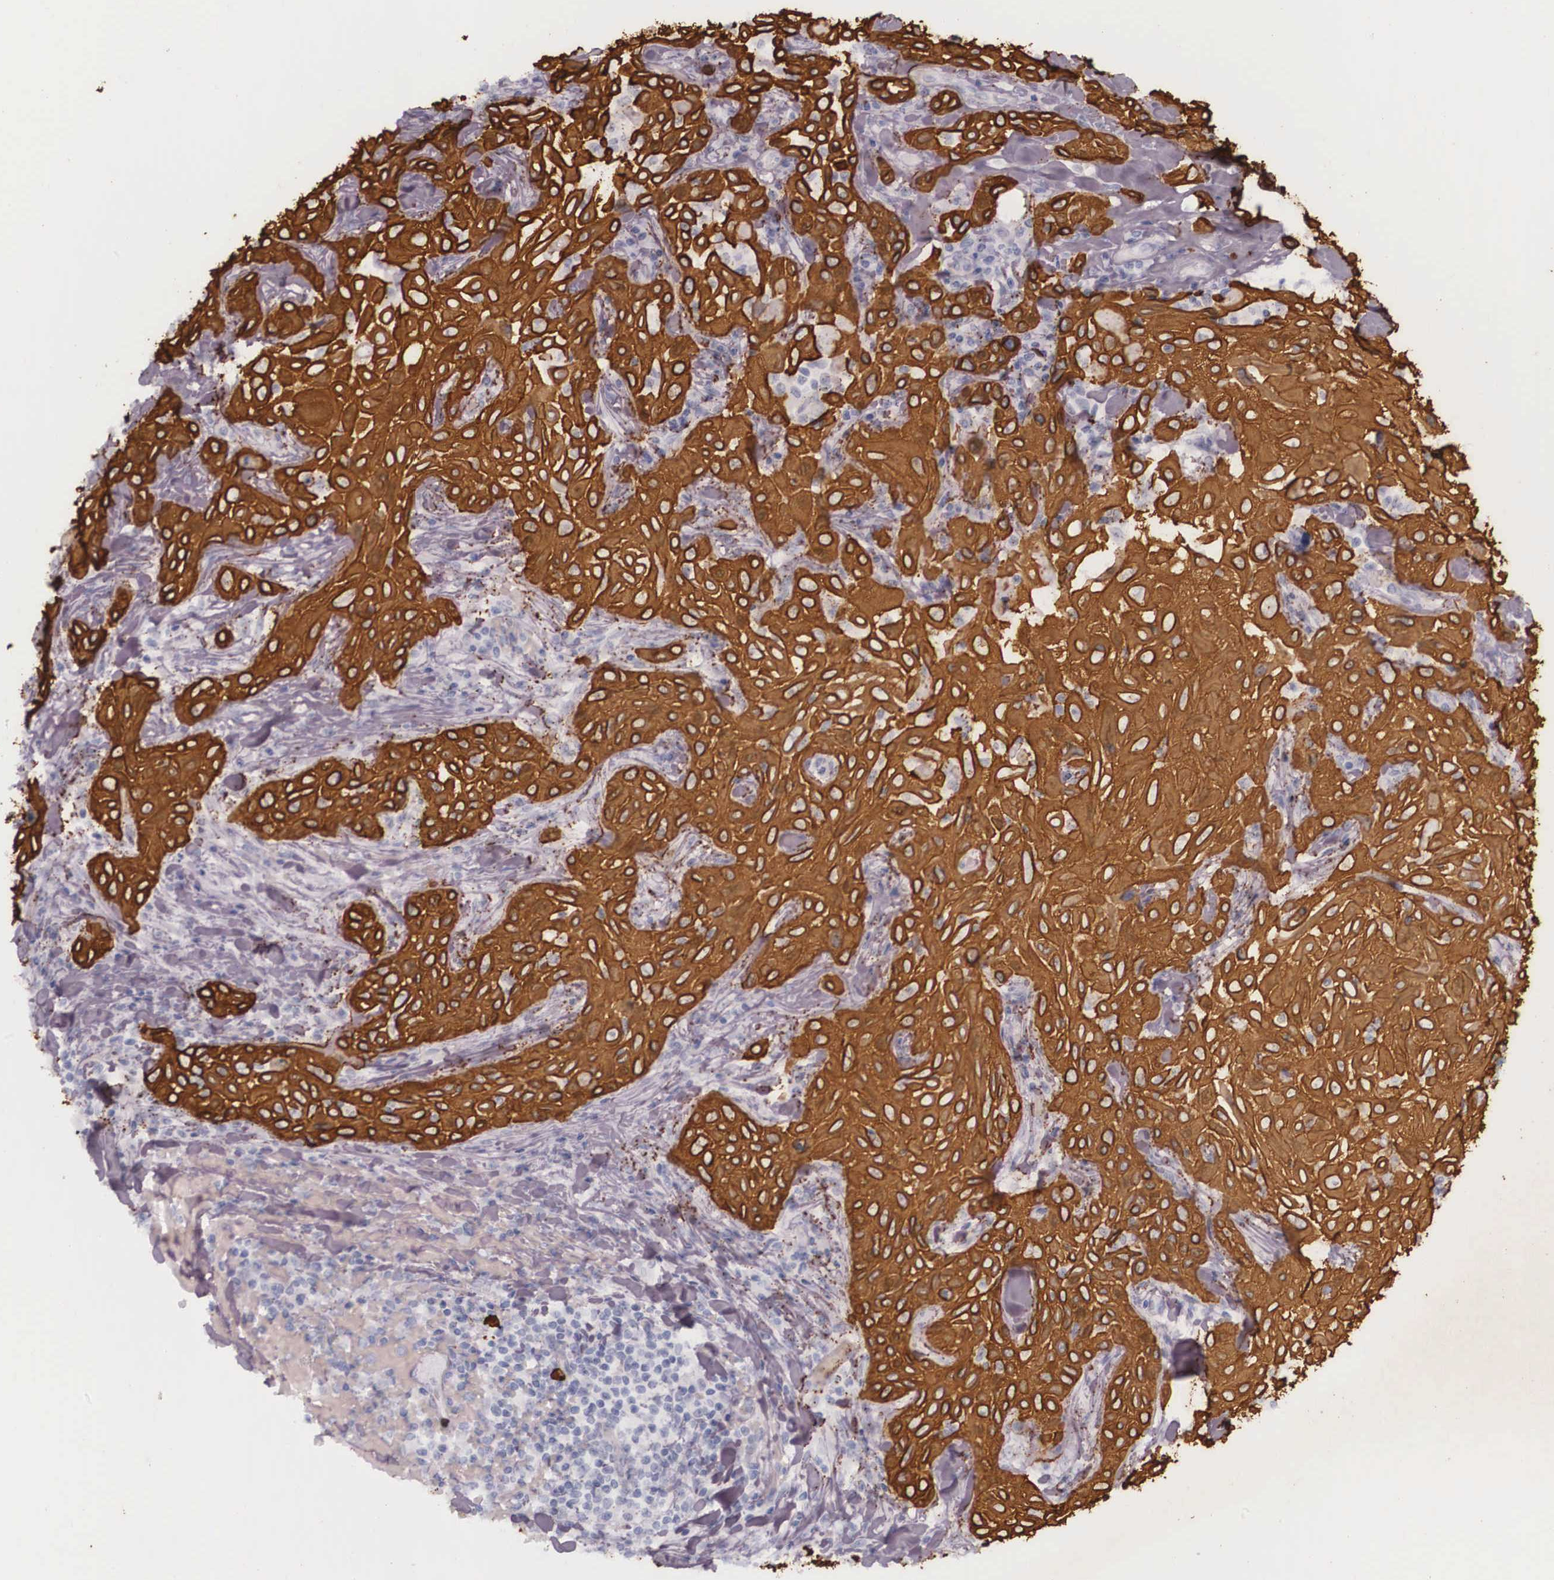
{"staining": {"intensity": "strong", "quantity": ">75%", "location": "cytoplasmic/membranous"}, "tissue": "skin cancer", "cell_type": "Tumor cells", "image_type": "cancer", "snomed": [{"axis": "morphology", "description": "Squamous cell carcinoma, NOS"}, {"axis": "topography", "description": "Skin"}], "caption": "A high-resolution image shows IHC staining of squamous cell carcinoma (skin), which displays strong cytoplasmic/membranous expression in approximately >75% of tumor cells.", "gene": "KRT14", "patient": {"sex": "male", "age": 84}}